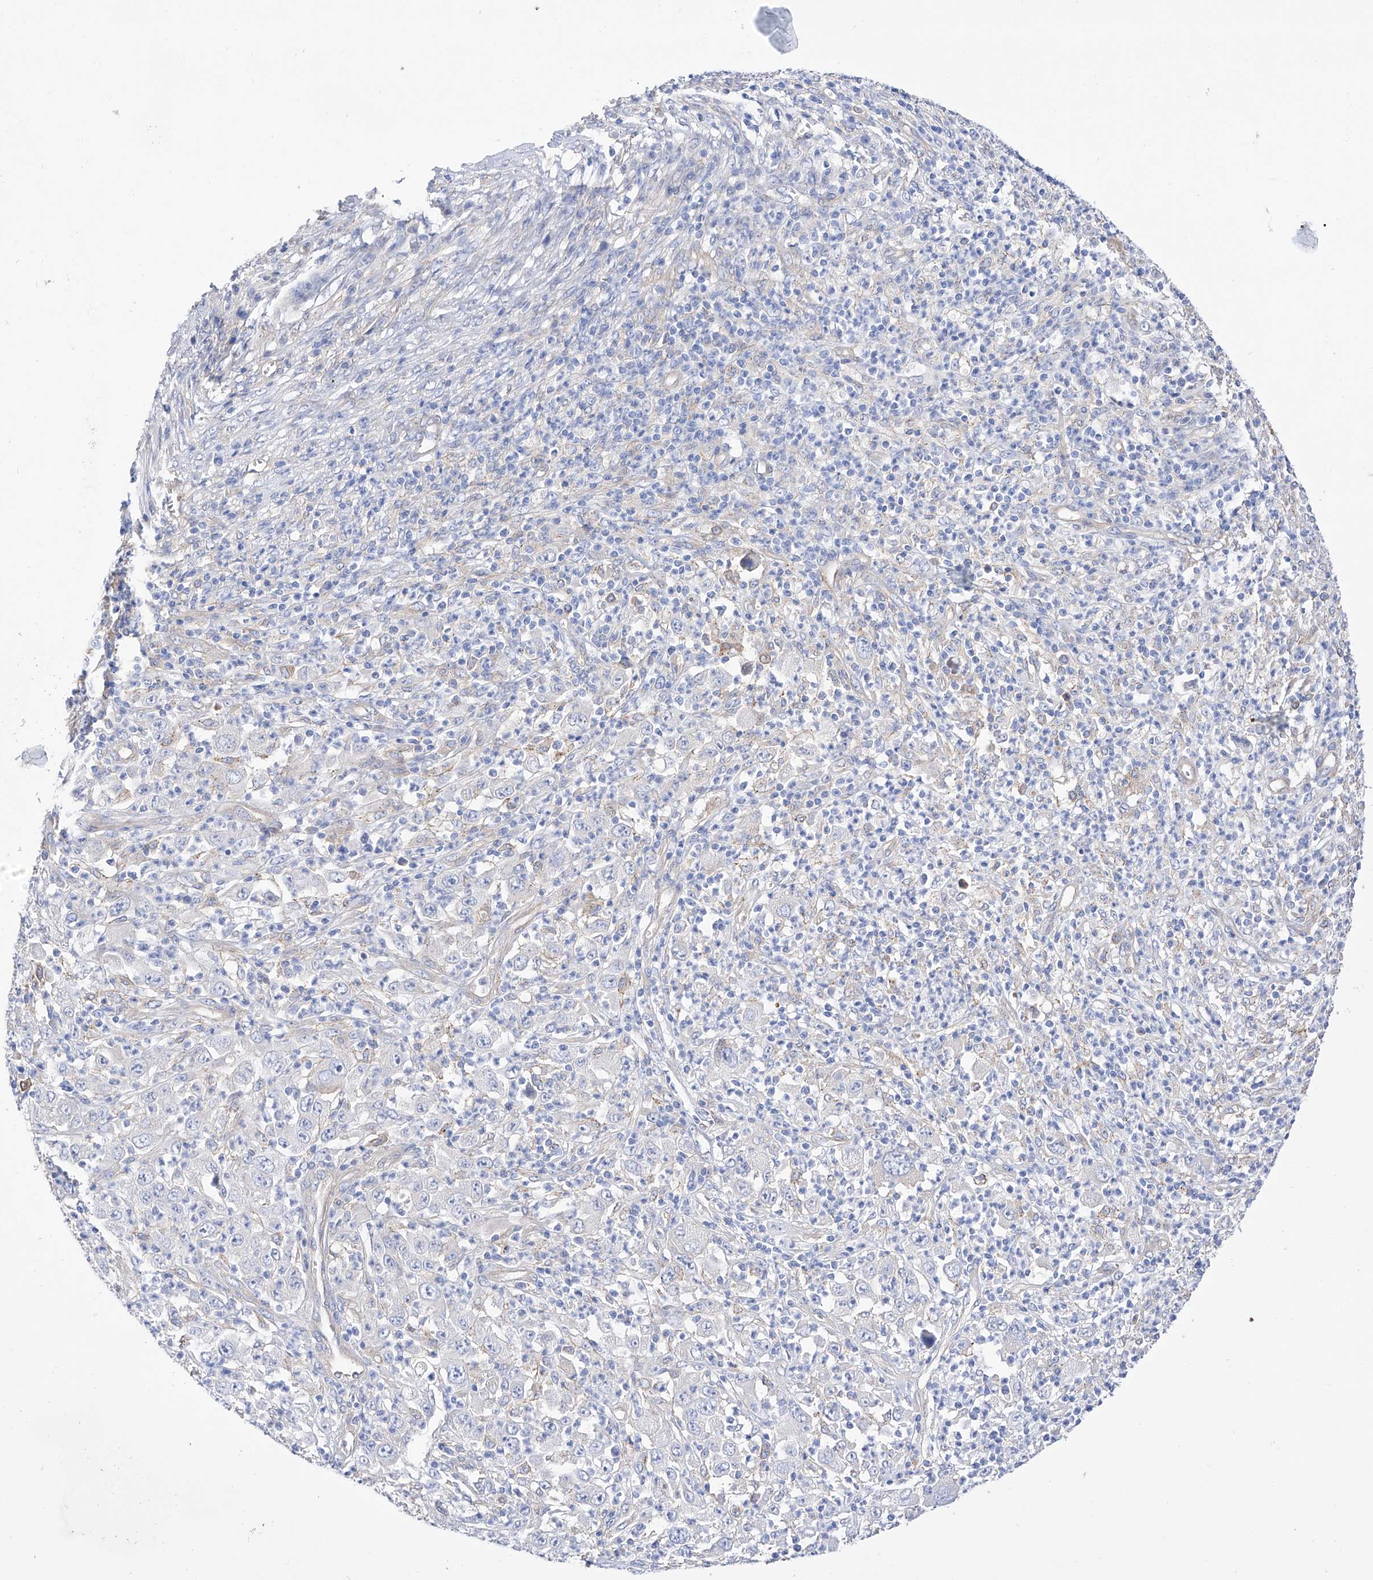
{"staining": {"intensity": "negative", "quantity": "none", "location": "none"}, "tissue": "melanoma", "cell_type": "Tumor cells", "image_type": "cancer", "snomed": [{"axis": "morphology", "description": "Malignant melanoma, Metastatic site"}, {"axis": "topography", "description": "Skin"}], "caption": "Immunohistochemical staining of human malignant melanoma (metastatic site) demonstrates no significant positivity in tumor cells.", "gene": "ZNF653", "patient": {"sex": "female", "age": 56}}